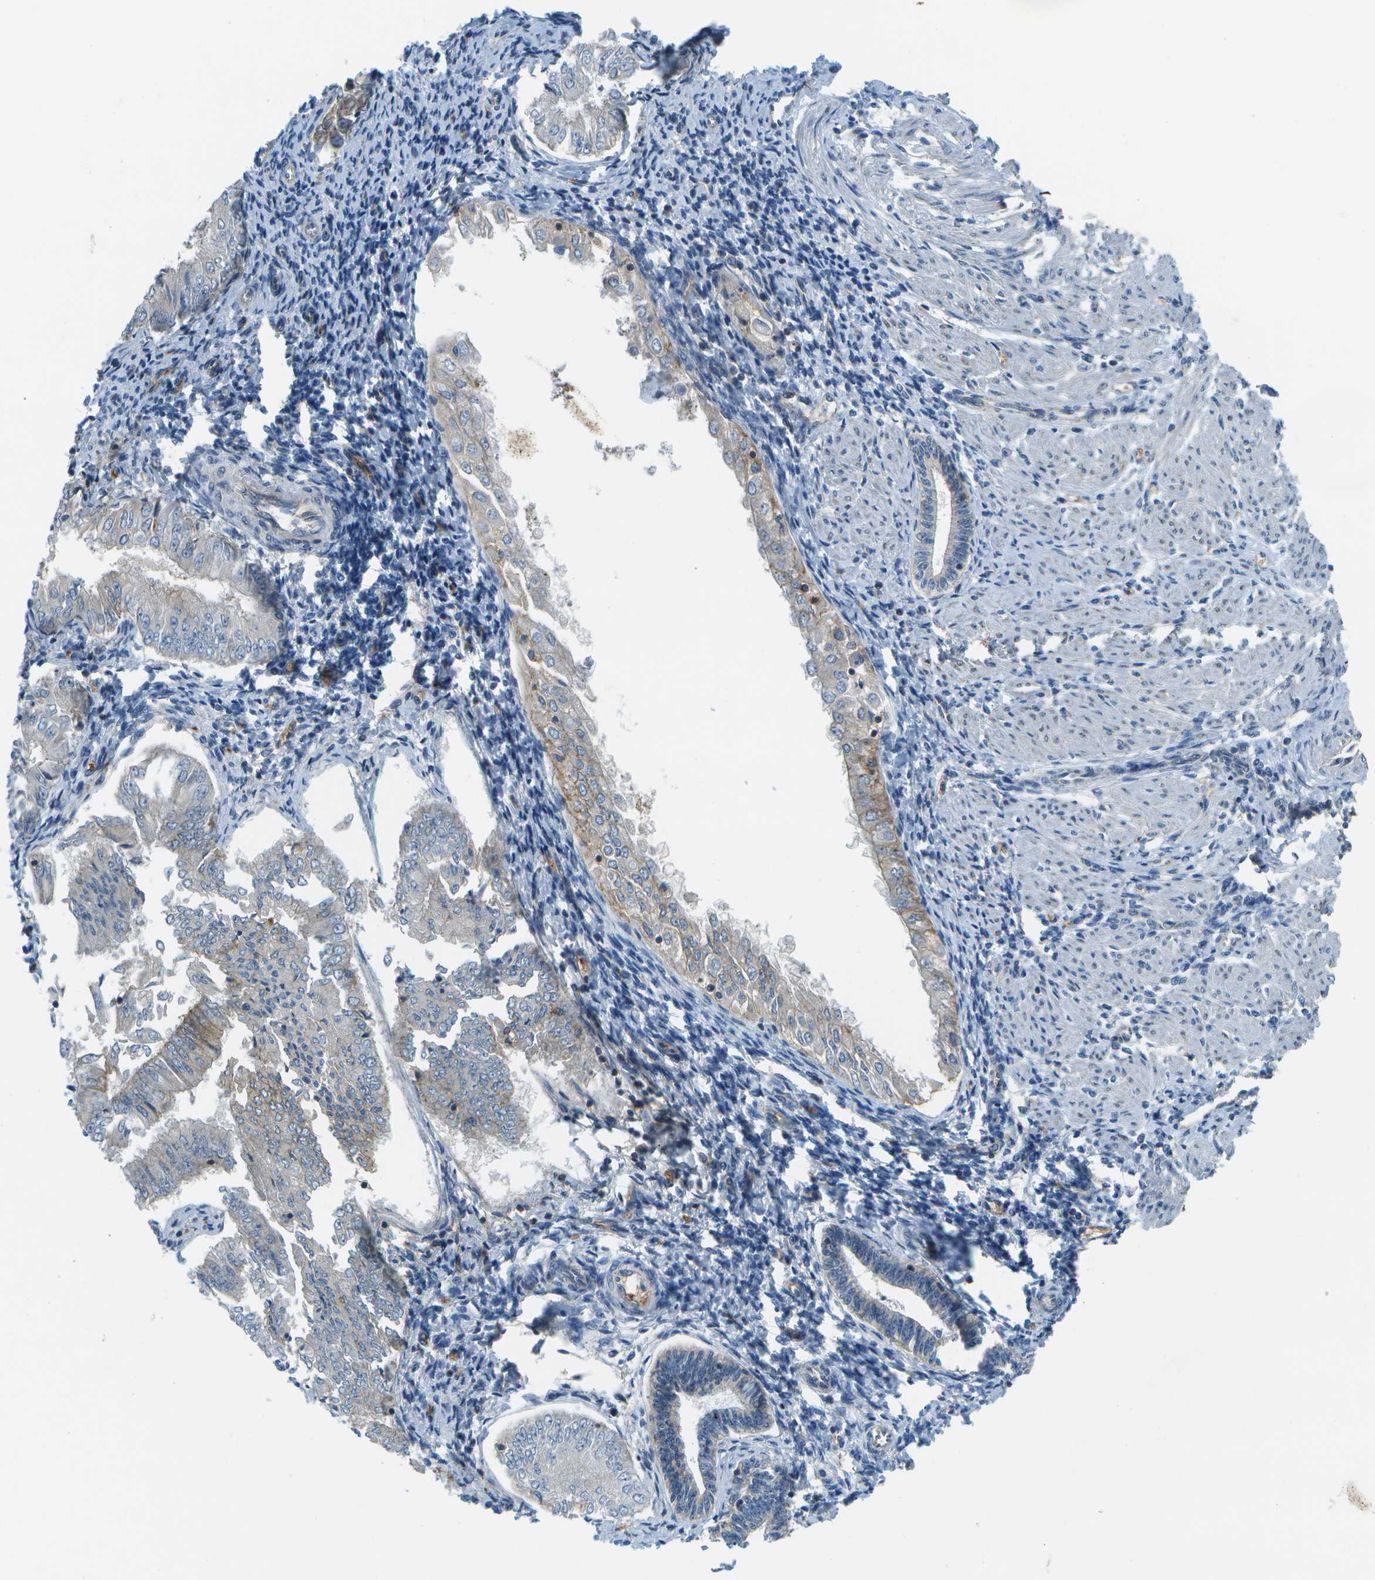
{"staining": {"intensity": "moderate", "quantity": "<25%", "location": "cytoplasmic/membranous"}, "tissue": "endometrial cancer", "cell_type": "Tumor cells", "image_type": "cancer", "snomed": [{"axis": "morphology", "description": "Adenocarcinoma, NOS"}, {"axis": "topography", "description": "Endometrium"}], "caption": "Immunohistochemical staining of endometrial cancer (adenocarcinoma) displays low levels of moderate cytoplasmic/membranous positivity in about <25% of tumor cells.", "gene": "CTIF", "patient": {"sex": "female", "age": 53}}